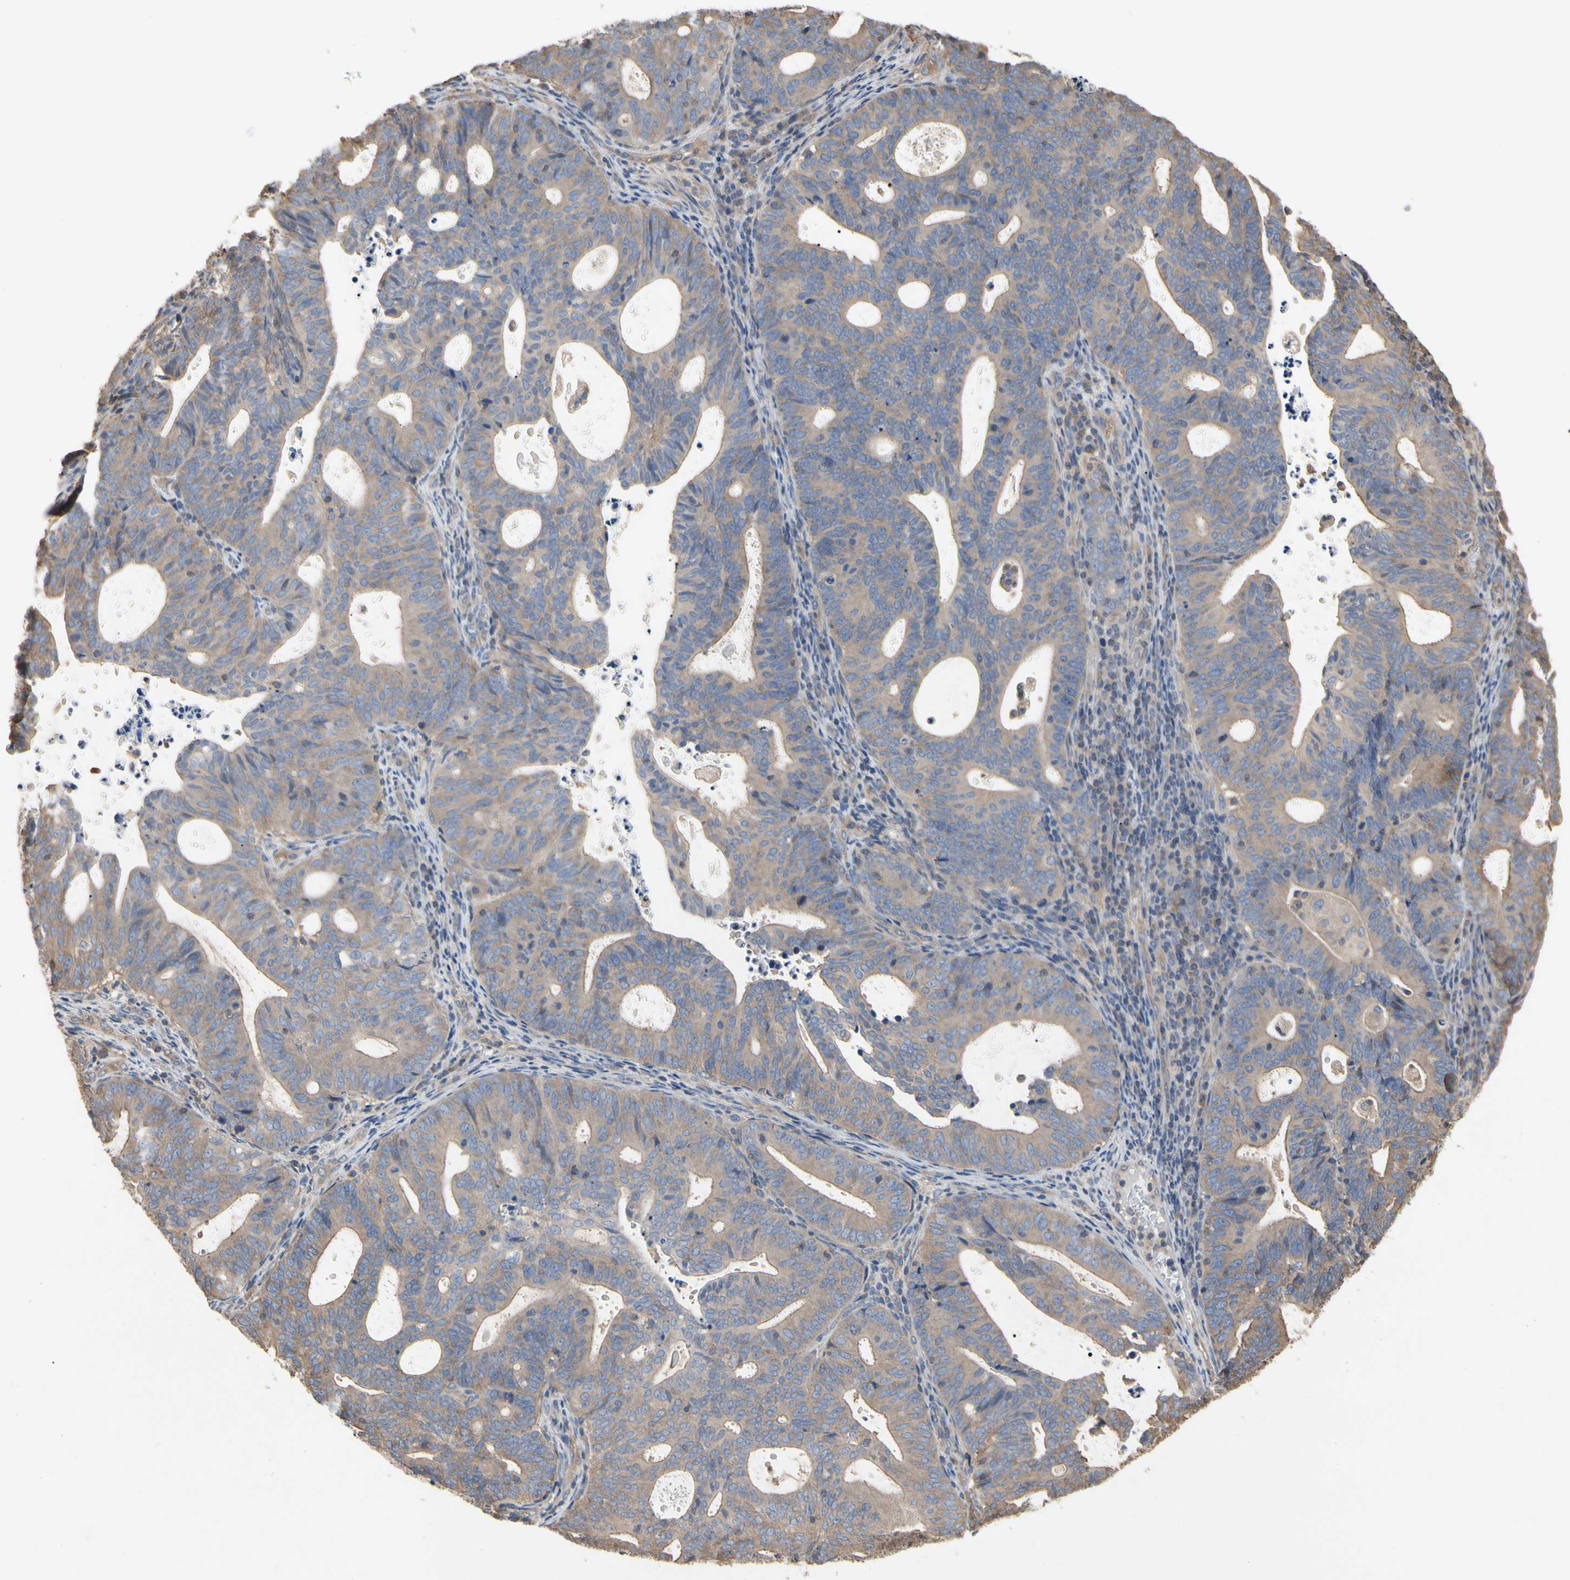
{"staining": {"intensity": "moderate", "quantity": ">75%", "location": "cytoplasmic/membranous"}, "tissue": "endometrial cancer", "cell_type": "Tumor cells", "image_type": "cancer", "snomed": [{"axis": "morphology", "description": "Adenocarcinoma, NOS"}, {"axis": "topography", "description": "Uterus"}], "caption": "Moderate cytoplasmic/membranous expression for a protein is identified in about >75% of tumor cells of endometrial adenocarcinoma using IHC.", "gene": "PDZK1", "patient": {"sex": "female", "age": 83}}